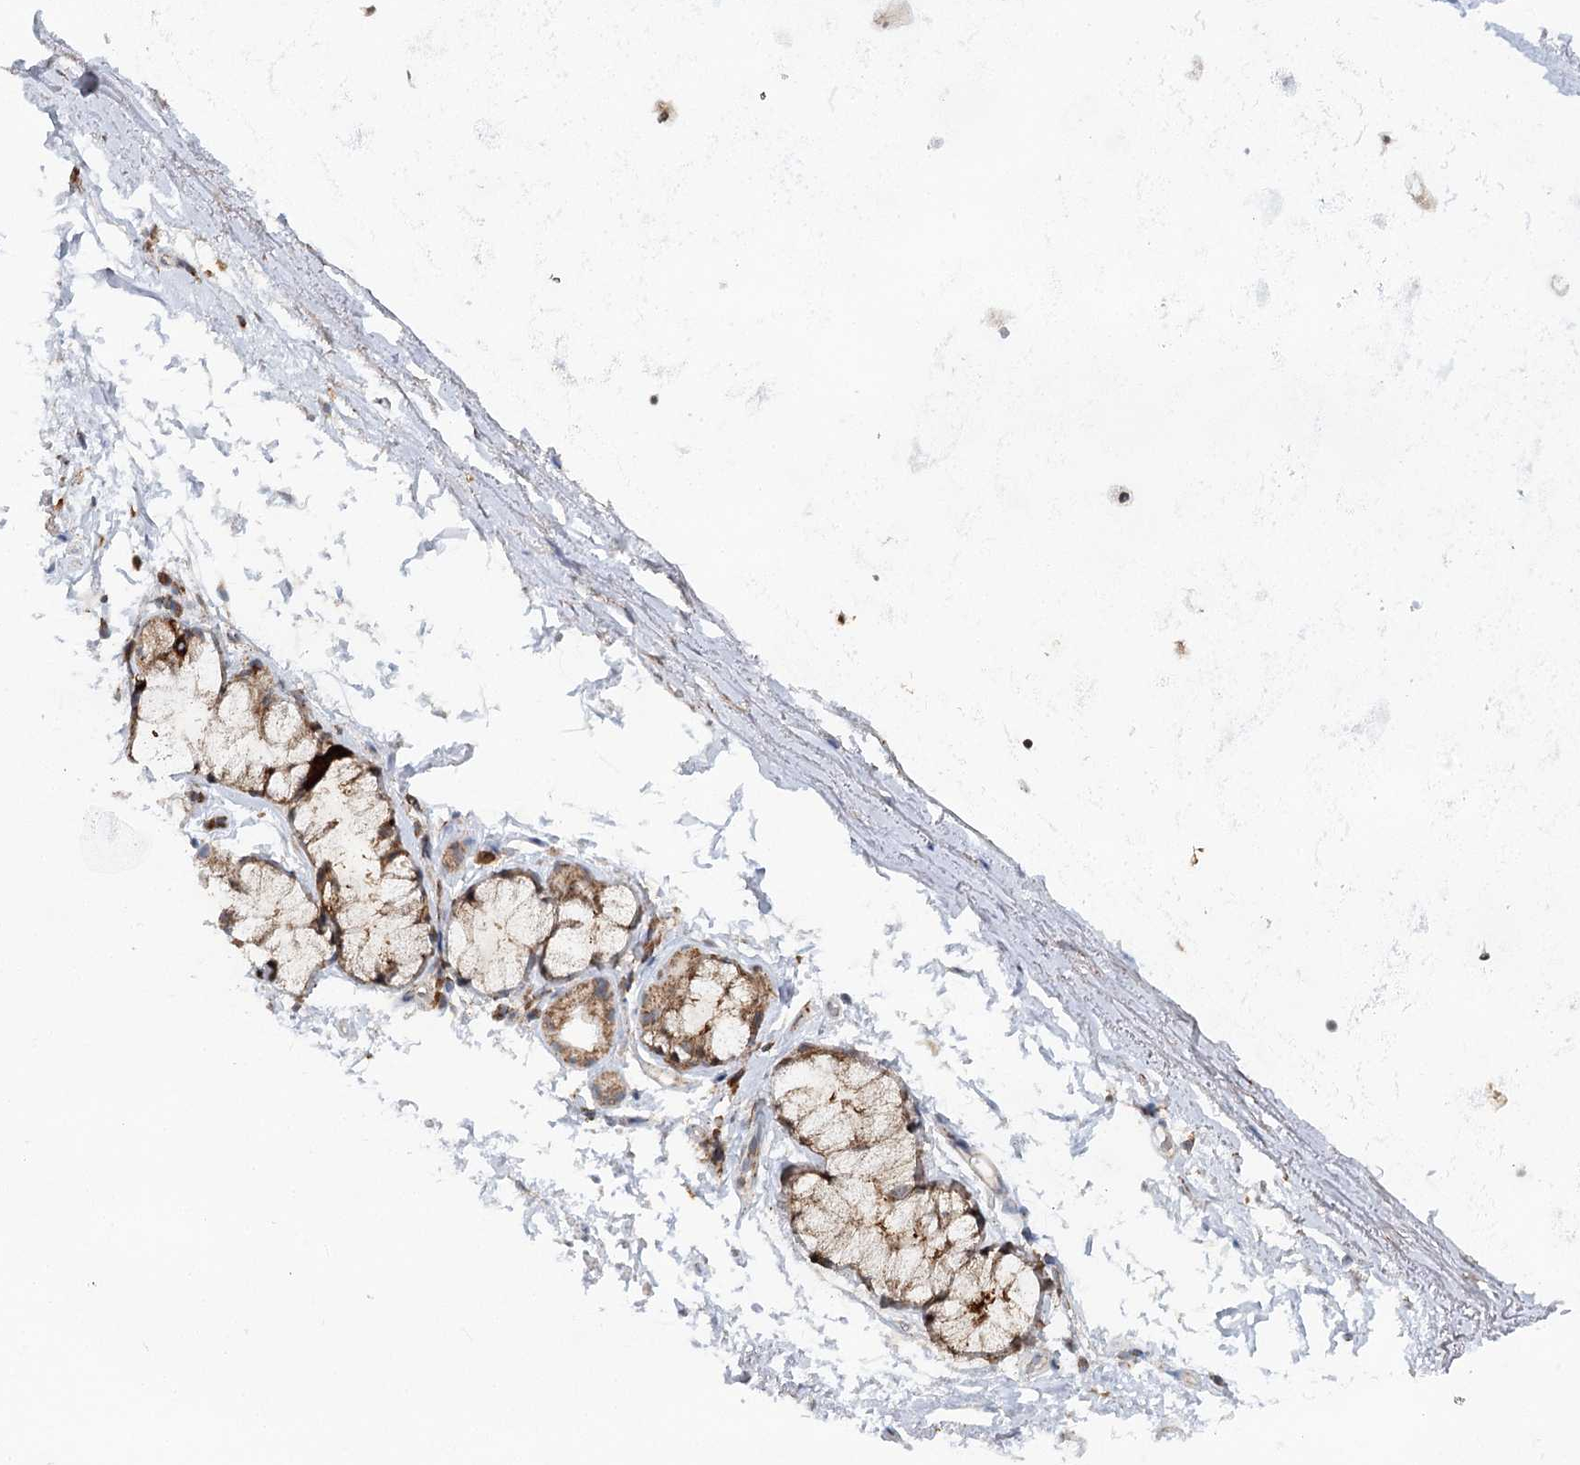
{"staining": {"intensity": "negative", "quantity": "none", "location": "none"}, "tissue": "adipose tissue", "cell_type": "Adipocytes", "image_type": "normal", "snomed": [{"axis": "morphology", "description": "Normal tissue, NOS"}, {"axis": "topography", "description": "Cartilage tissue"}, {"axis": "topography", "description": "Bronchus"}], "caption": "Immunohistochemistry (IHC) photomicrograph of benign adipose tissue: human adipose tissue stained with DAB (3,3'-diaminobenzidine) reveals no significant protein positivity in adipocytes. The staining is performed using DAB (3,3'-diaminobenzidine) brown chromogen with nuclei counter-stained in using hematoxylin.", "gene": "TAS1R1", "patient": {"sex": "female", "age": 73}}